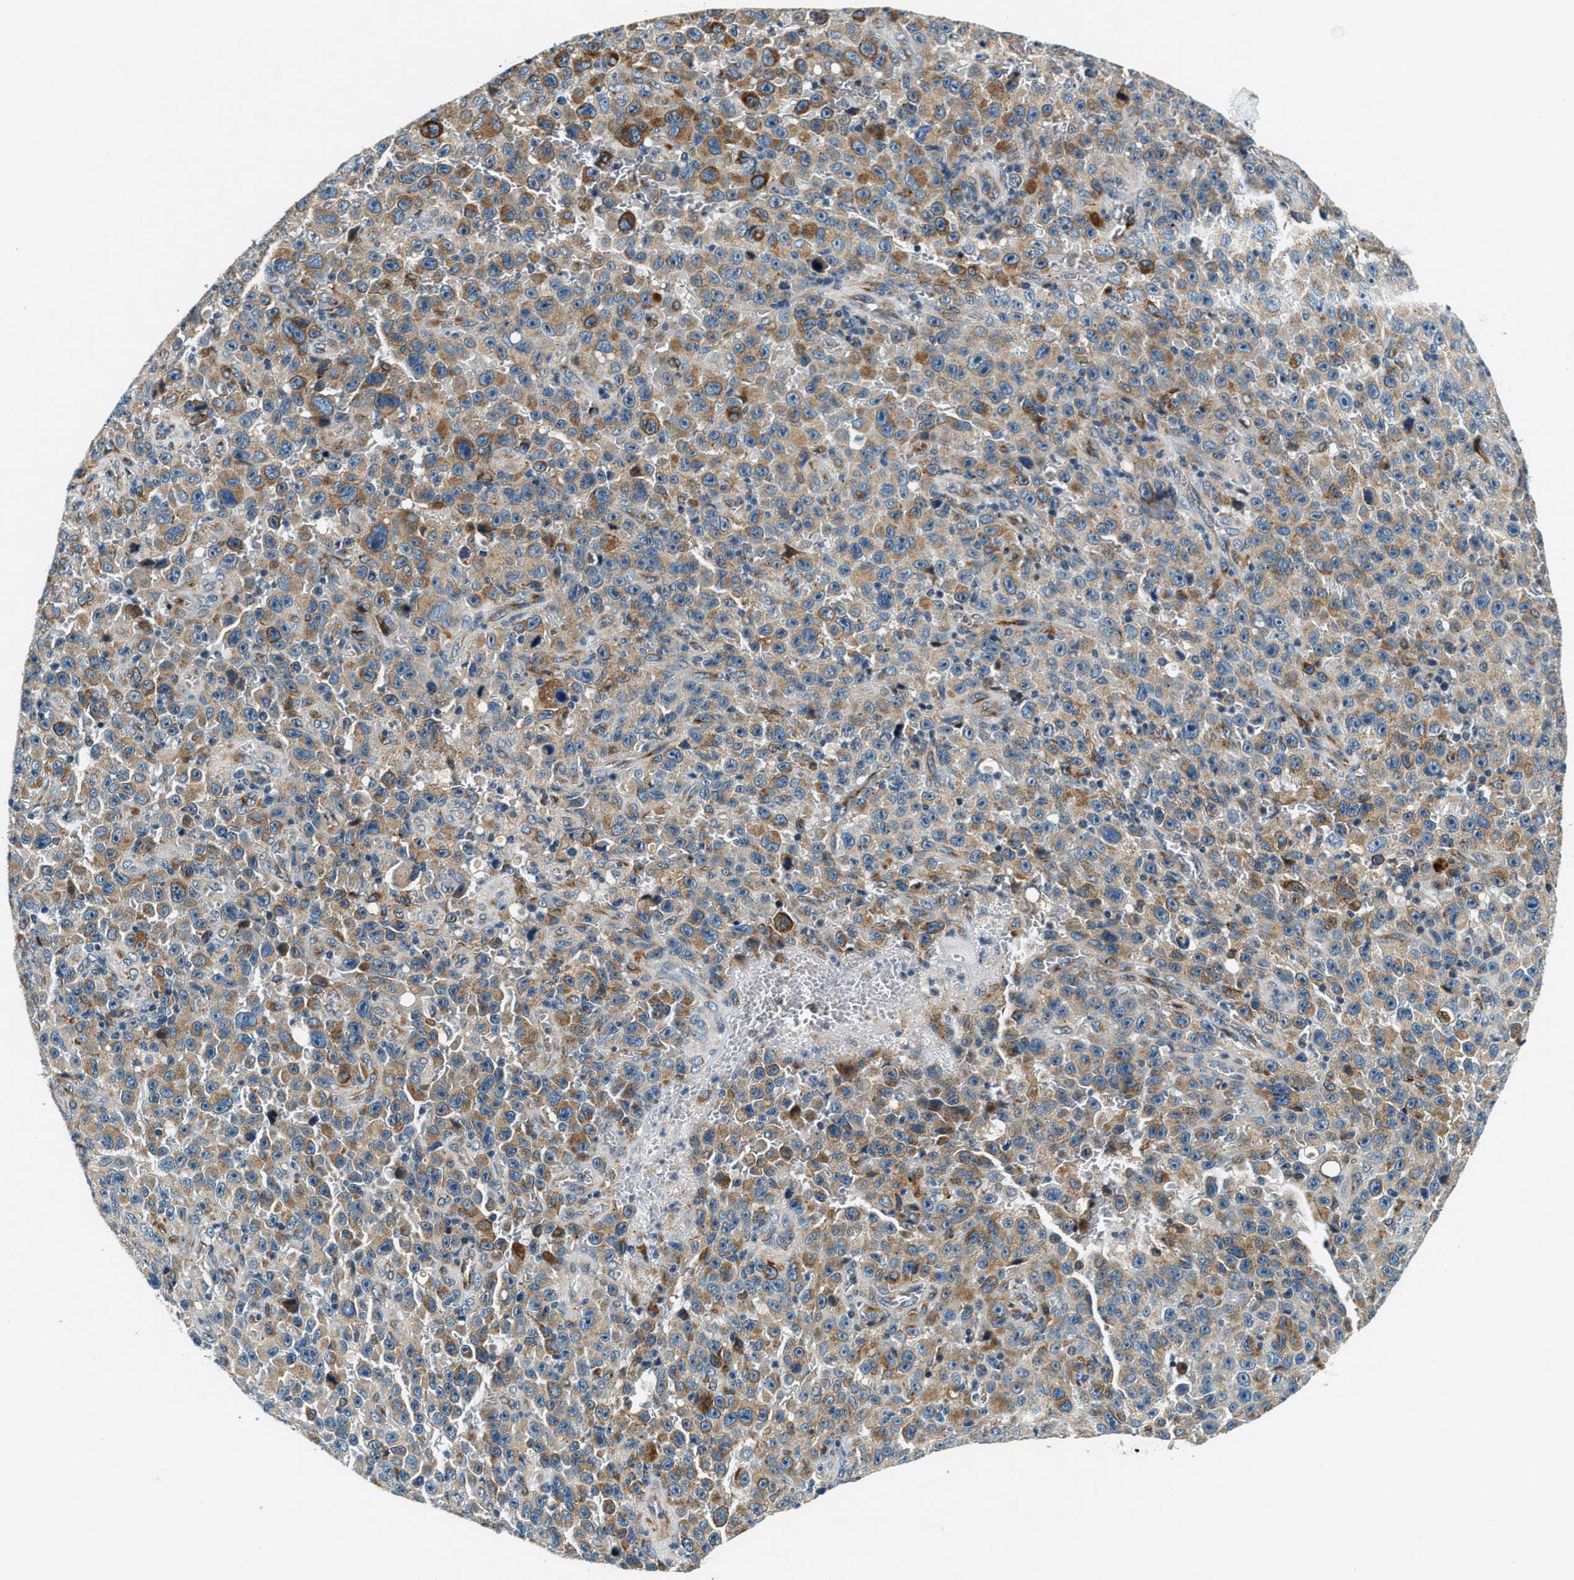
{"staining": {"intensity": "moderate", "quantity": "25%-75%", "location": "cytoplasmic/membranous"}, "tissue": "melanoma", "cell_type": "Tumor cells", "image_type": "cancer", "snomed": [{"axis": "morphology", "description": "Malignant melanoma, NOS"}, {"axis": "topography", "description": "Skin"}], "caption": "Malignant melanoma stained with IHC shows moderate cytoplasmic/membranous positivity in approximately 25%-75% of tumor cells.", "gene": "C2orf66", "patient": {"sex": "female", "age": 82}}